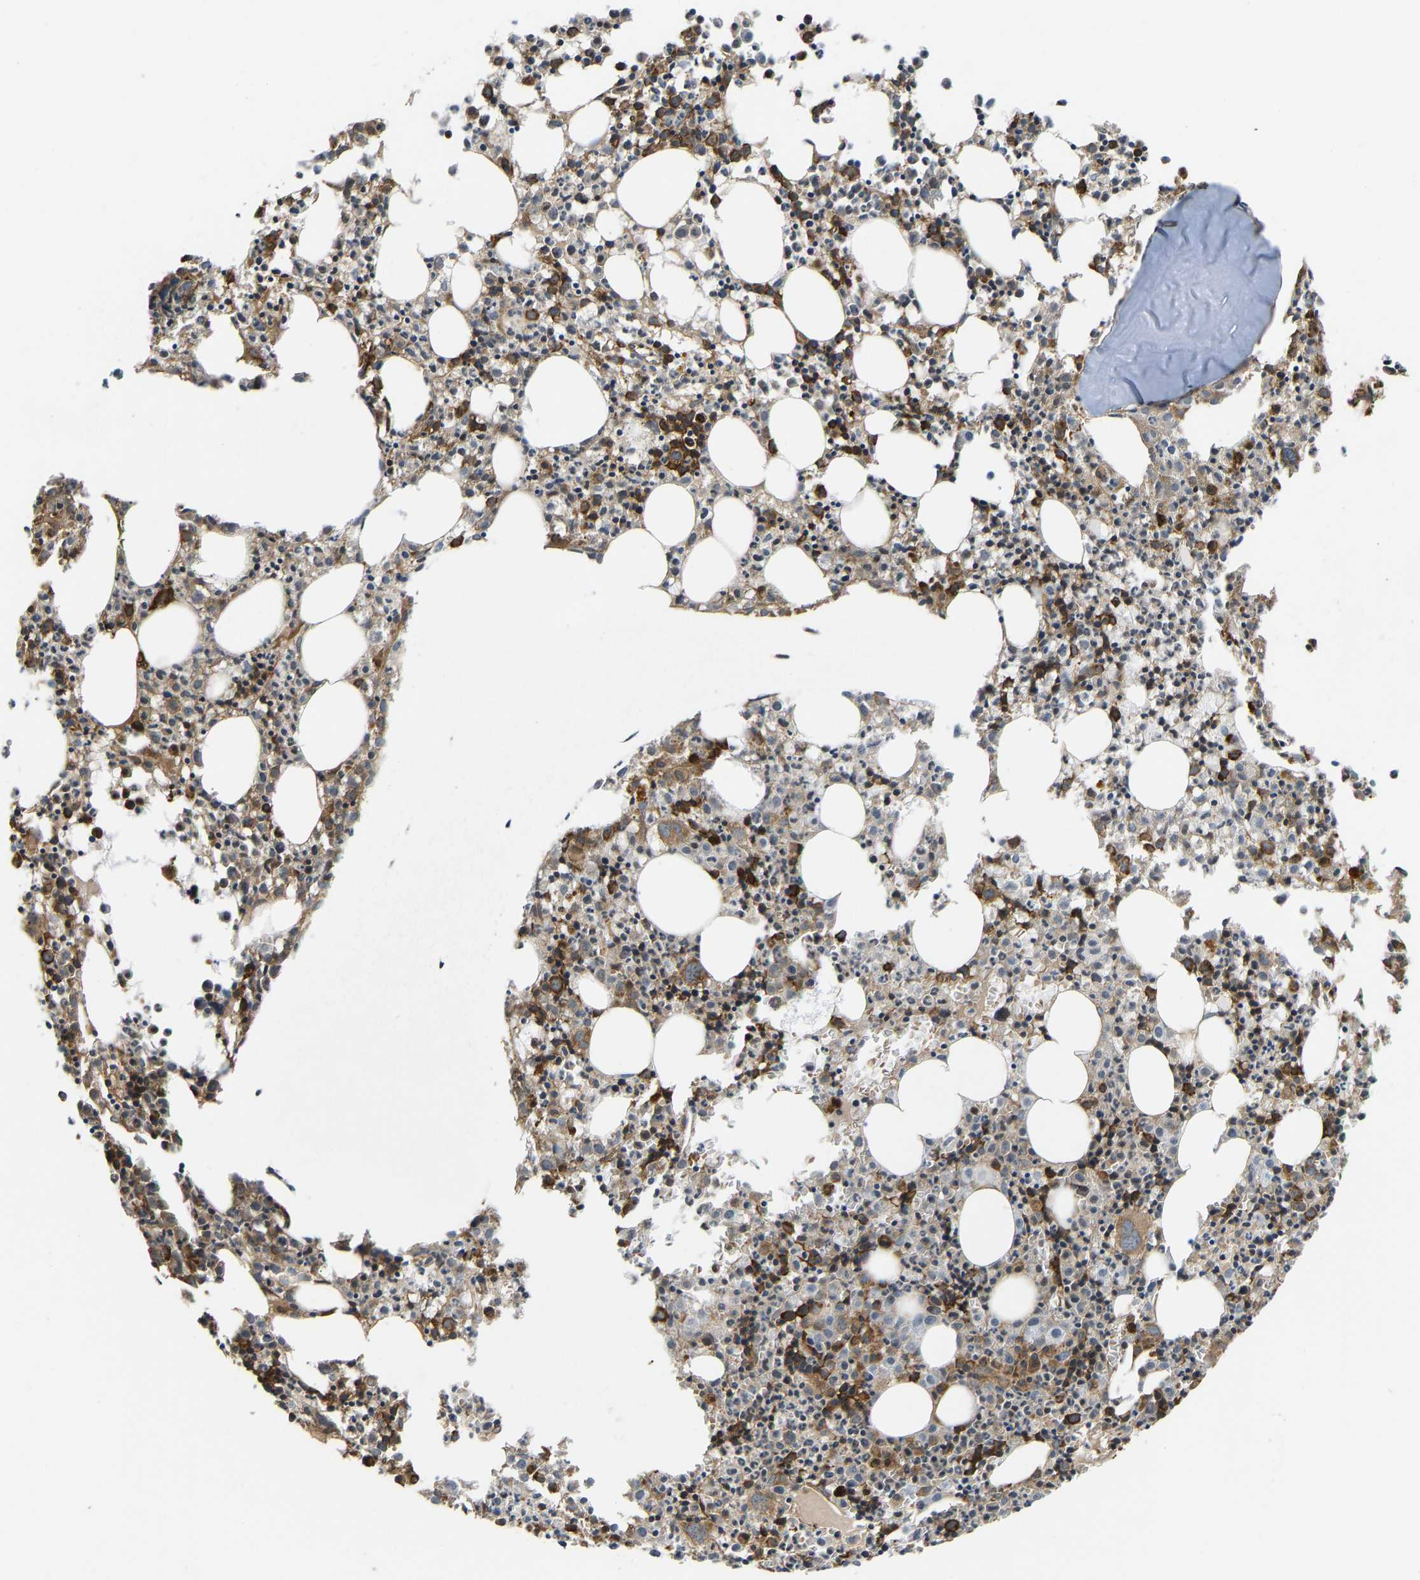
{"staining": {"intensity": "strong", "quantity": "<25%", "location": "cytoplasmic/membranous"}, "tissue": "bone marrow", "cell_type": "Hematopoietic cells", "image_type": "normal", "snomed": [{"axis": "morphology", "description": "Normal tissue, NOS"}, {"axis": "morphology", "description": "Inflammation, NOS"}, {"axis": "topography", "description": "Bone marrow"}], "caption": "Immunohistochemical staining of unremarkable human bone marrow exhibits <25% levels of strong cytoplasmic/membranous protein expression in about <25% of hematopoietic cells.", "gene": "RASGRF2", "patient": {"sex": "male", "age": 25}}